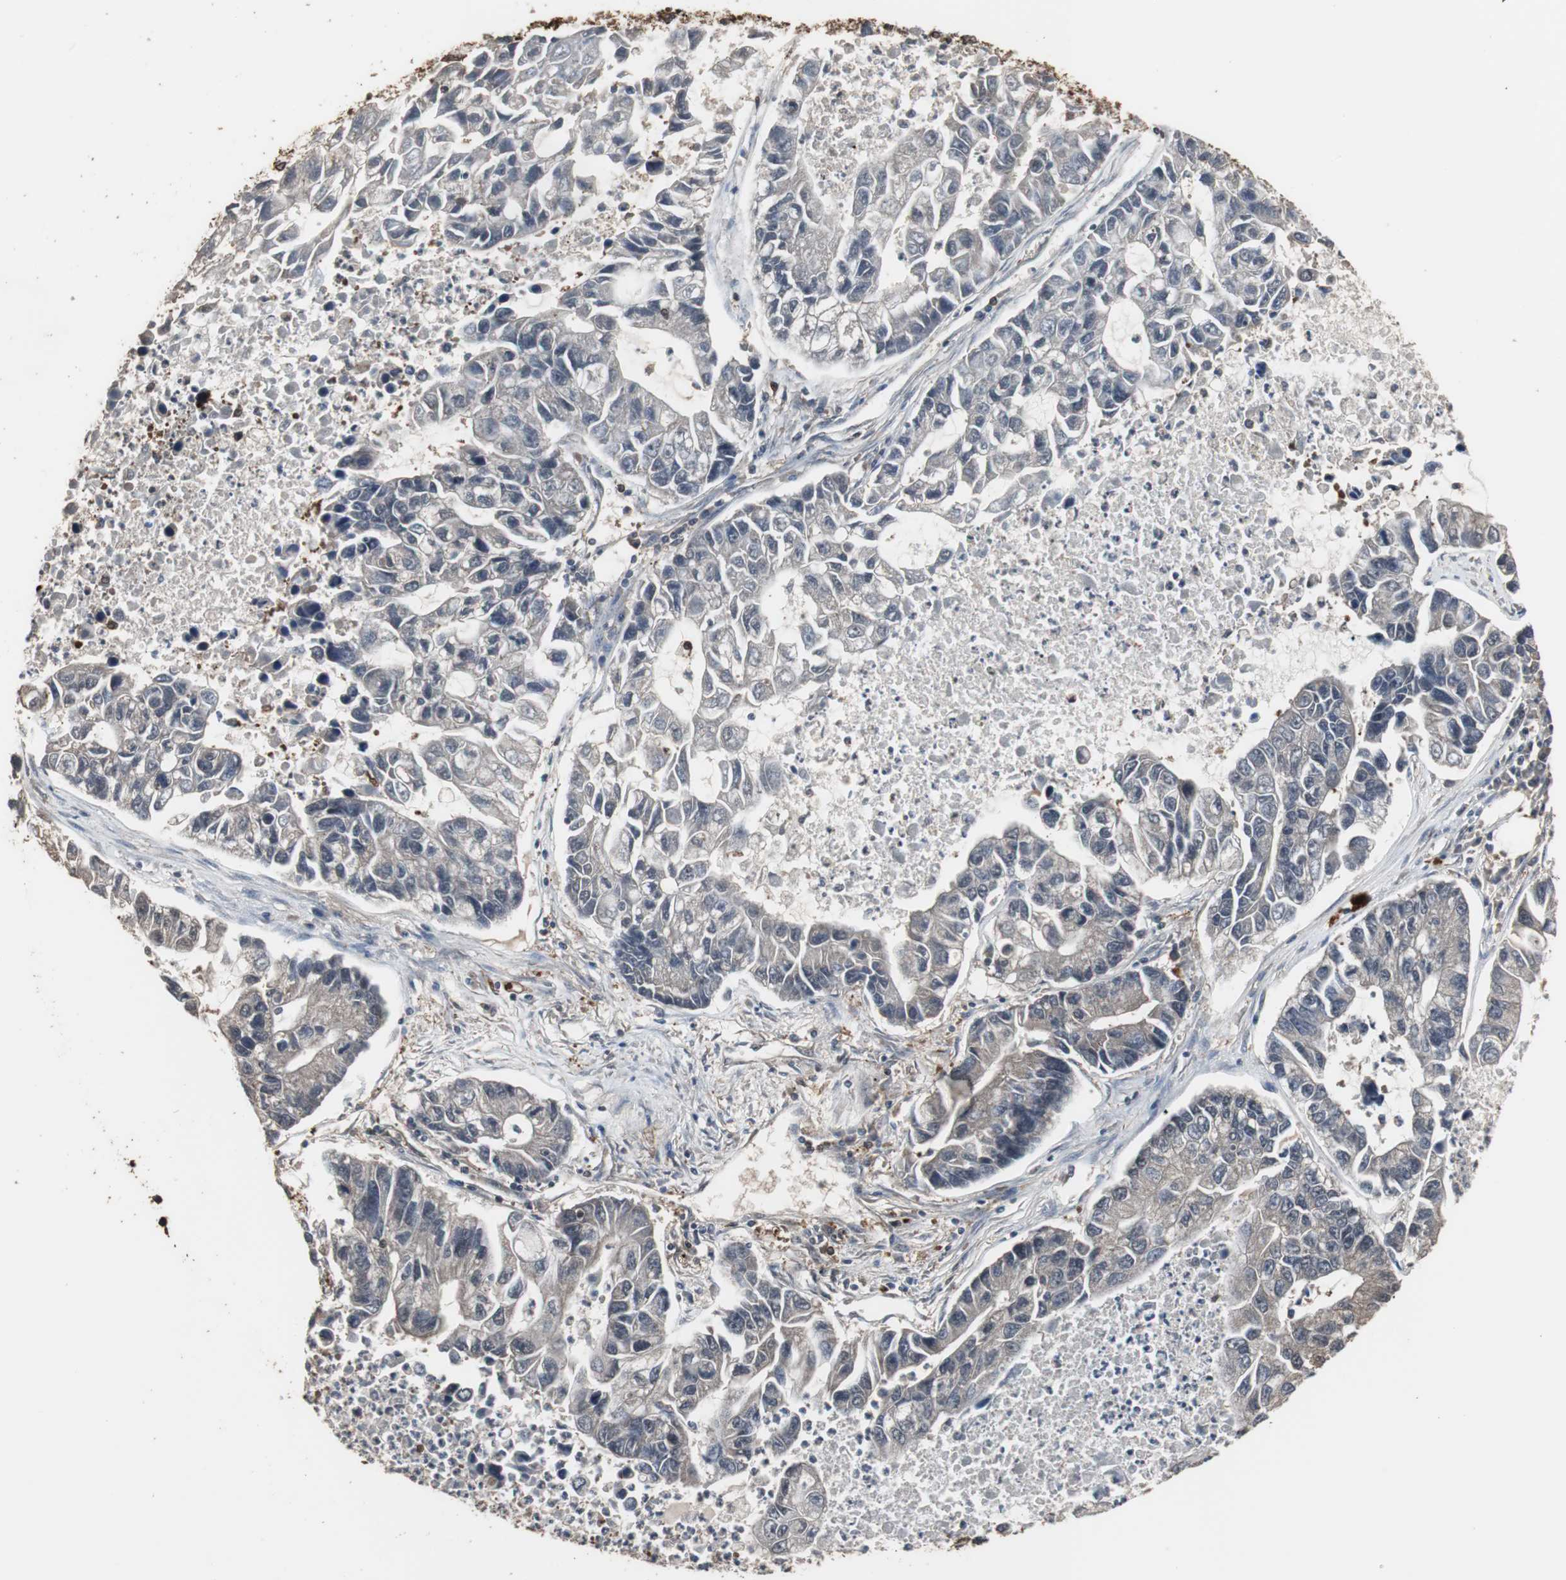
{"staining": {"intensity": "negative", "quantity": "none", "location": "none"}, "tissue": "lung cancer", "cell_type": "Tumor cells", "image_type": "cancer", "snomed": [{"axis": "morphology", "description": "Adenocarcinoma, NOS"}, {"axis": "topography", "description": "Lung"}], "caption": "High magnification brightfield microscopy of lung adenocarcinoma stained with DAB (3,3'-diaminobenzidine) (brown) and counterstained with hematoxylin (blue): tumor cells show no significant staining. Brightfield microscopy of immunohistochemistry (IHC) stained with DAB (brown) and hematoxylin (blue), captured at high magnification.", "gene": "HPRT1", "patient": {"sex": "female", "age": 51}}